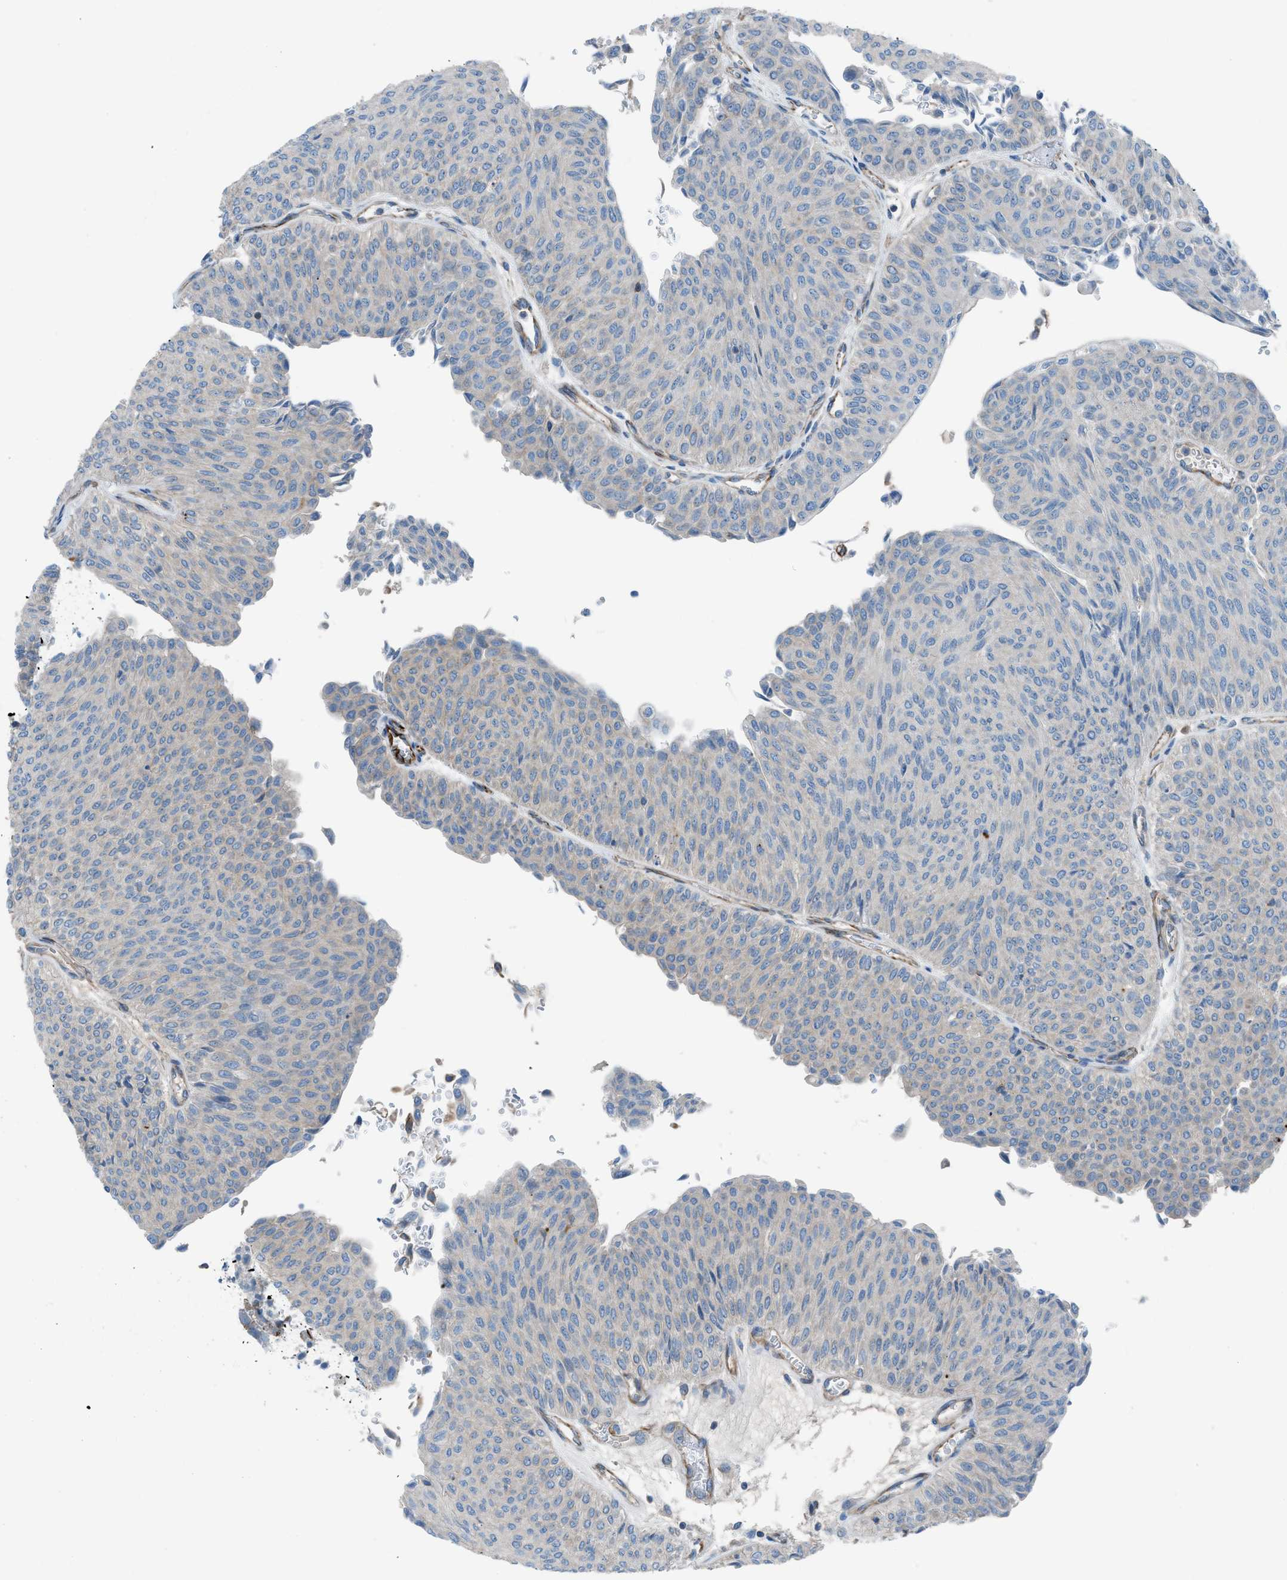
{"staining": {"intensity": "negative", "quantity": "none", "location": "none"}, "tissue": "urothelial cancer", "cell_type": "Tumor cells", "image_type": "cancer", "snomed": [{"axis": "morphology", "description": "Urothelial carcinoma, Low grade"}, {"axis": "topography", "description": "Urinary bladder"}], "caption": "High power microscopy image of an immunohistochemistry photomicrograph of urothelial cancer, revealing no significant expression in tumor cells.", "gene": "CABP7", "patient": {"sex": "male", "age": 78}}